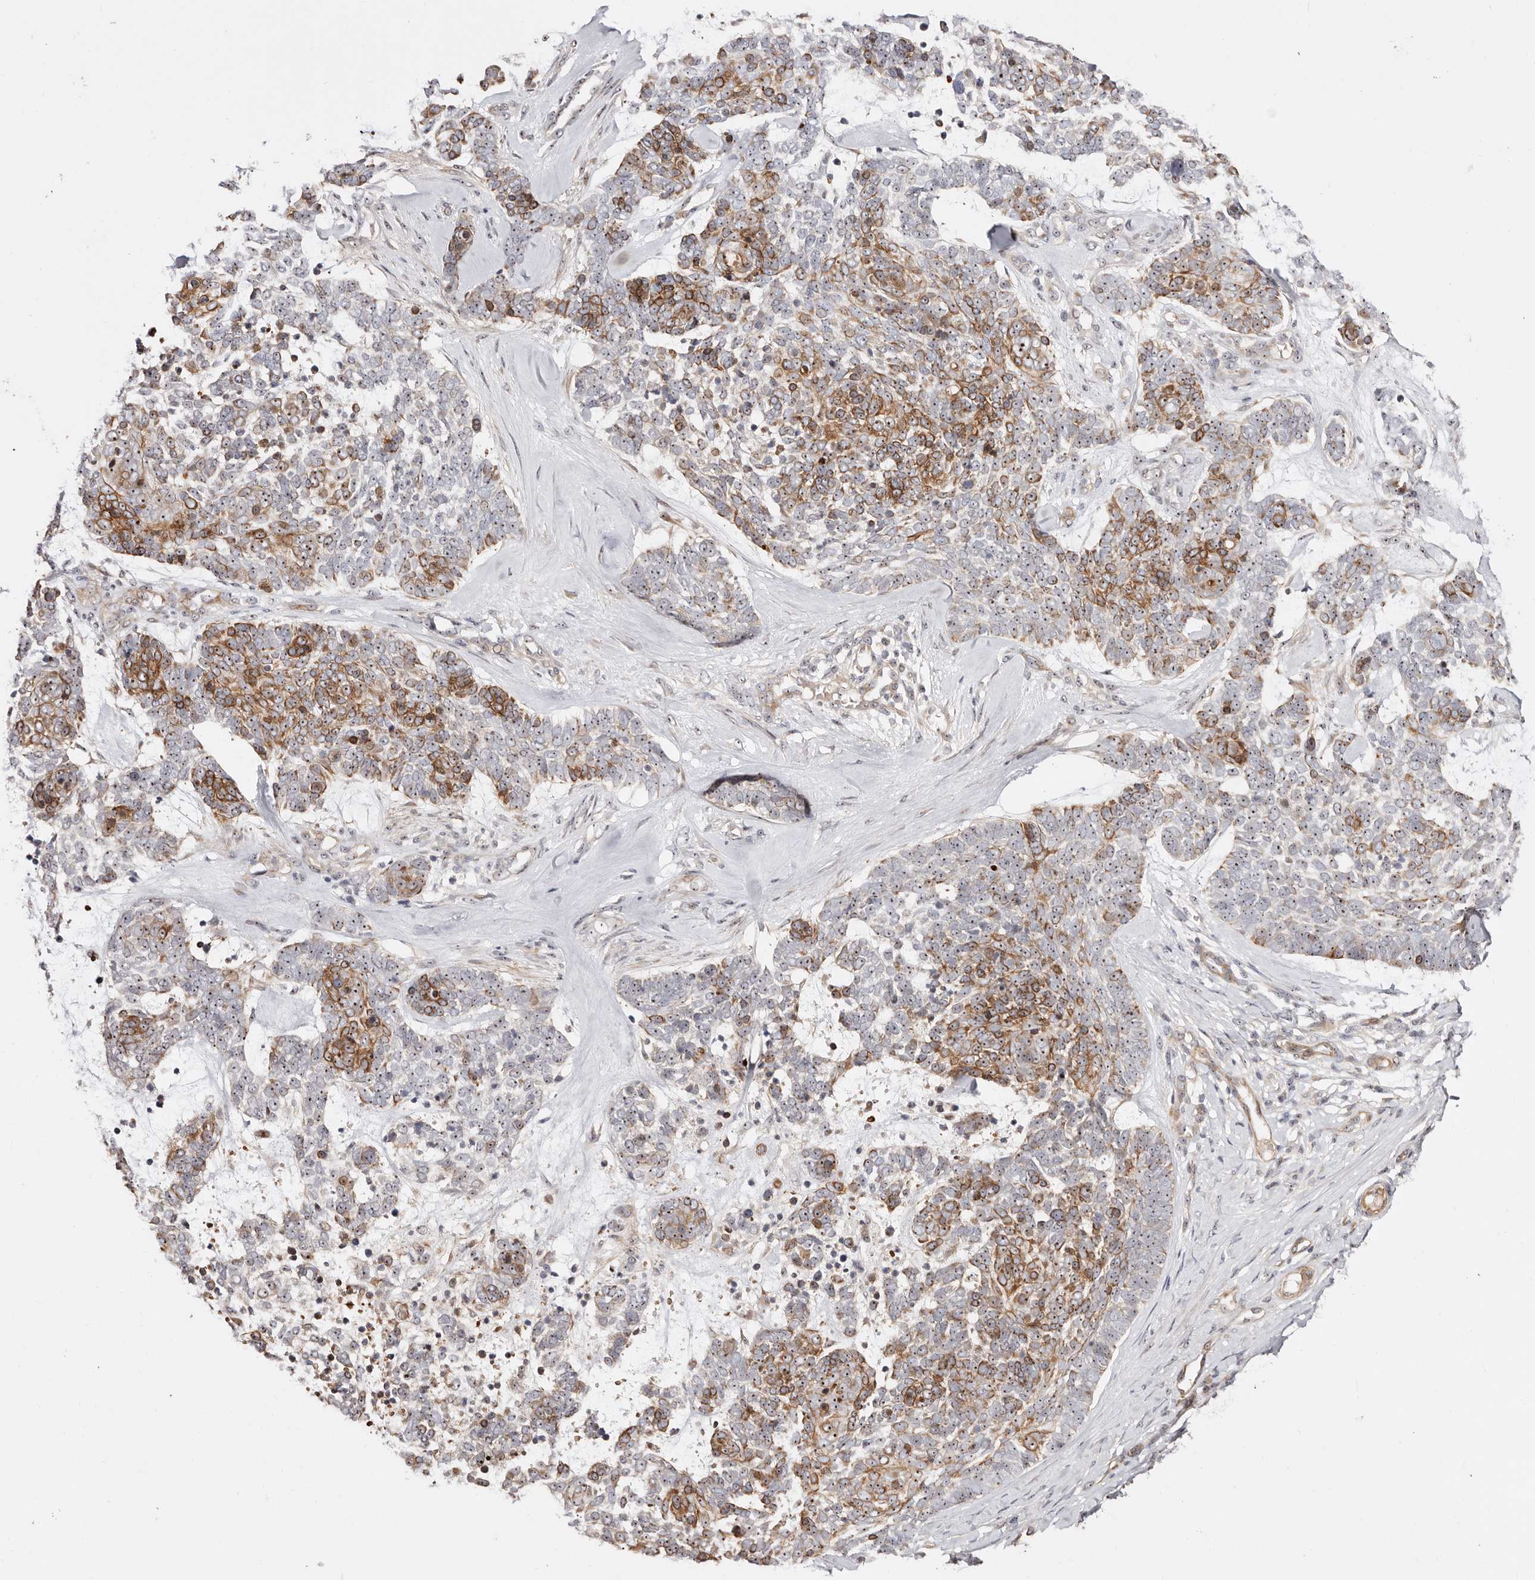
{"staining": {"intensity": "moderate", "quantity": "25%-75%", "location": "cytoplasmic/membranous,nuclear"}, "tissue": "skin cancer", "cell_type": "Tumor cells", "image_type": "cancer", "snomed": [{"axis": "morphology", "description": "Basal cell carcinoma"}, {"axis": "topography", "description": "Skin"}], "caption": "The image shows staining of skin cancer (basal cell carcinoma), revealing moderate cytoplasmic/membranous and nuclear protein staining (brown color) within tumor cells.", "gene": "ODF2L", "patient": {"sex": "female", "age": 81}}